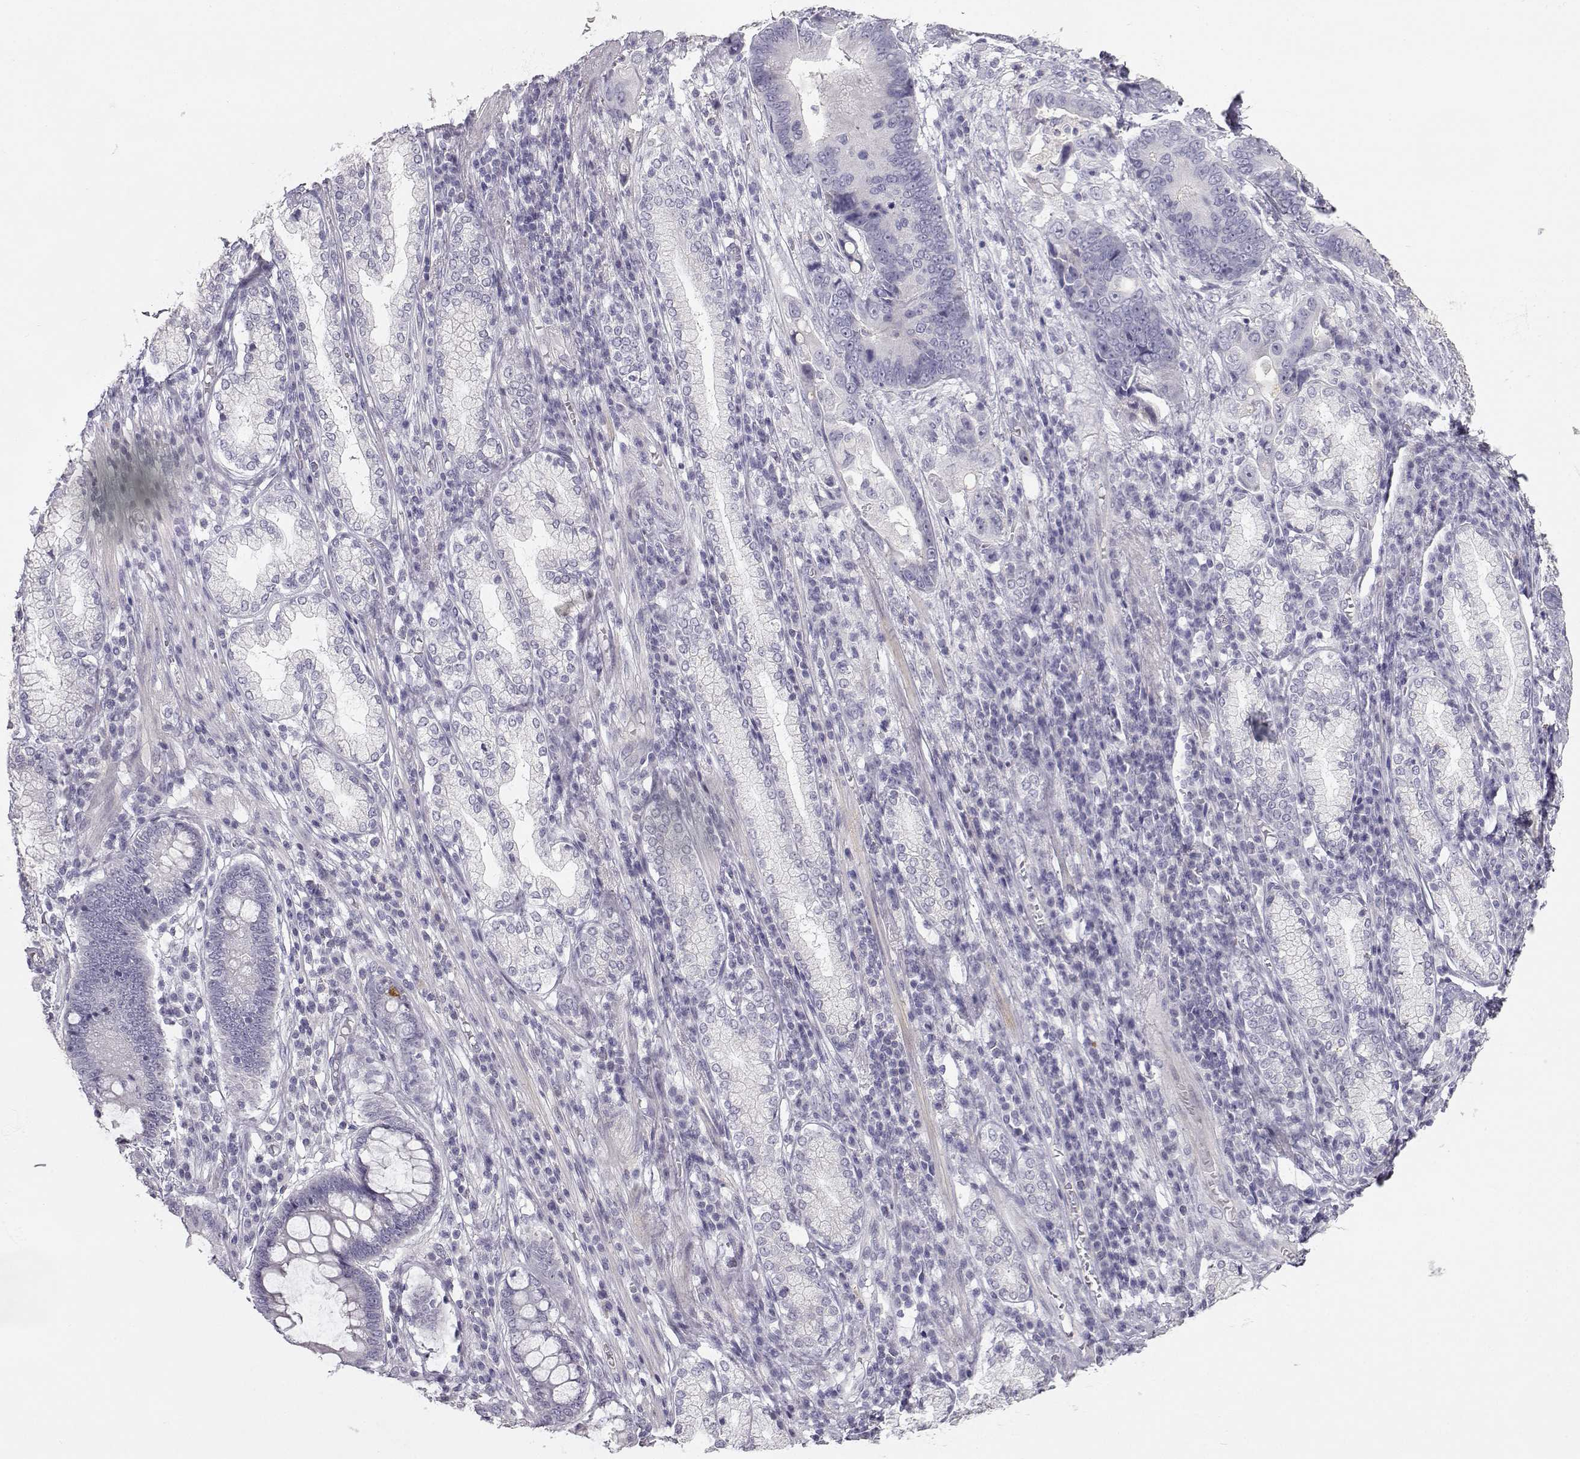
{"staining": {"intensity": "negative", "quantity": "none", "location": "none"}, "tissue": "stomach cancer", "cell_type": "Tumor cells", "image_type": "cancer", "snomed": [{"axis": "morphology", "description": "Adenocarcinoma, NOS"}, {"axis": "topography", "description": "Stomach"}], "caption": "Immunohistochemistry (IHC) photomicrograph of neoplastic tissue: human stomach adenocarcinoma stained with DAB displays no significant protein staining in tumor cells.", "gene": "MYCBPAP", "patient": {"sex": "male", "age": 84}}